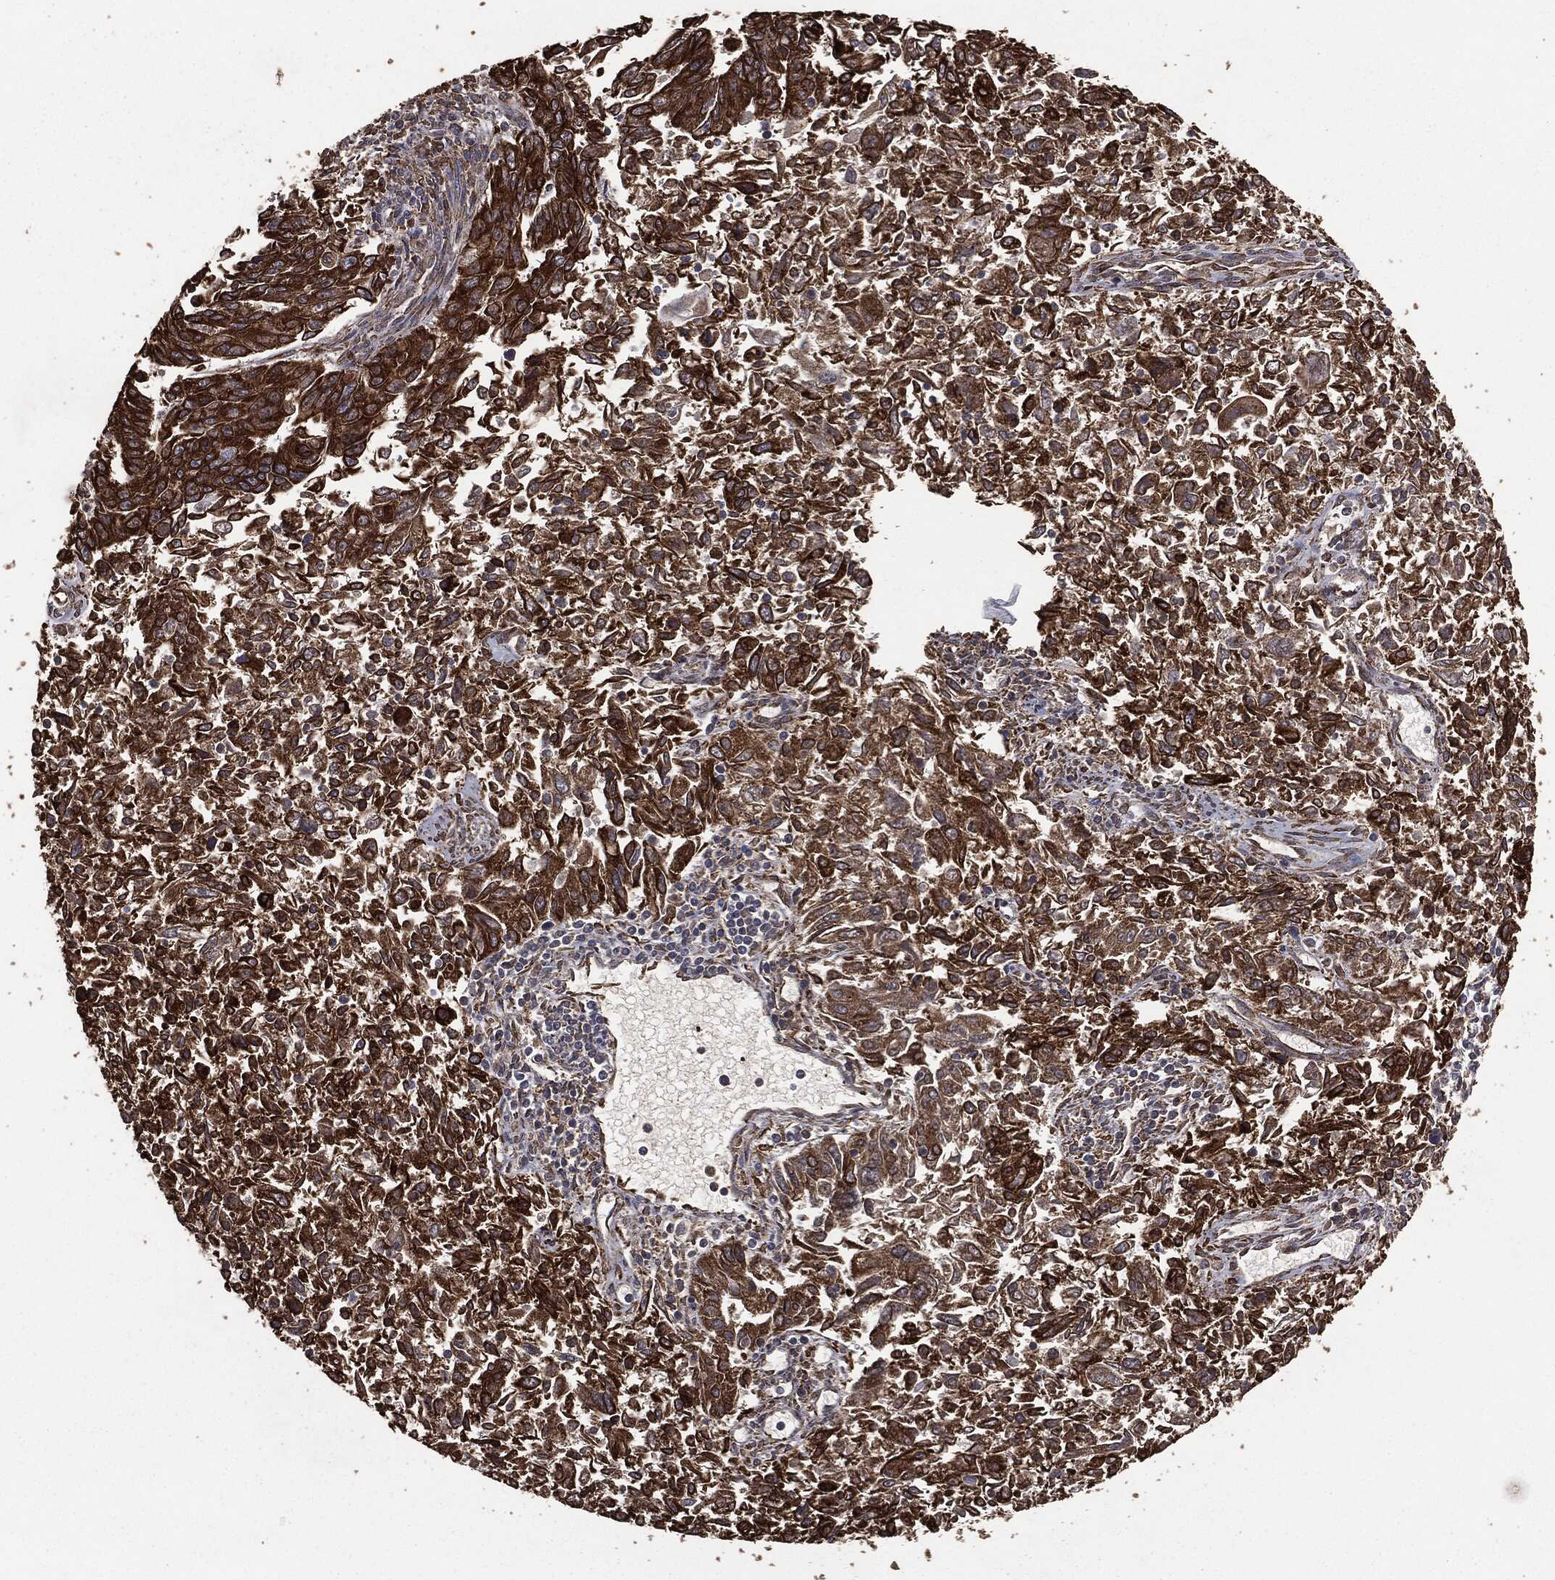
{"staining": {"intensity": "strong", "quantity": ">75%", "location": "cytoplasmic/membranous"}, "tissue": "endometrial cancer", "cell_type": "Tumor cells", "image_type": "cancer", "snomed": [{"axis": "morphology", "description": "Adenocarcinoma, NOS"}, {"axis": "topography", "description": "Endometrium"}], "caption": "Immunohistochemistry image of adenocarcinoma (endometrial) stained for a protein (brown), which demonstrates high levels of strong cytoplasmic/membranous staining in about >75% of tumor cells.", "gene": "MTOR", "patient": {"sex": "female", "age": 42}}